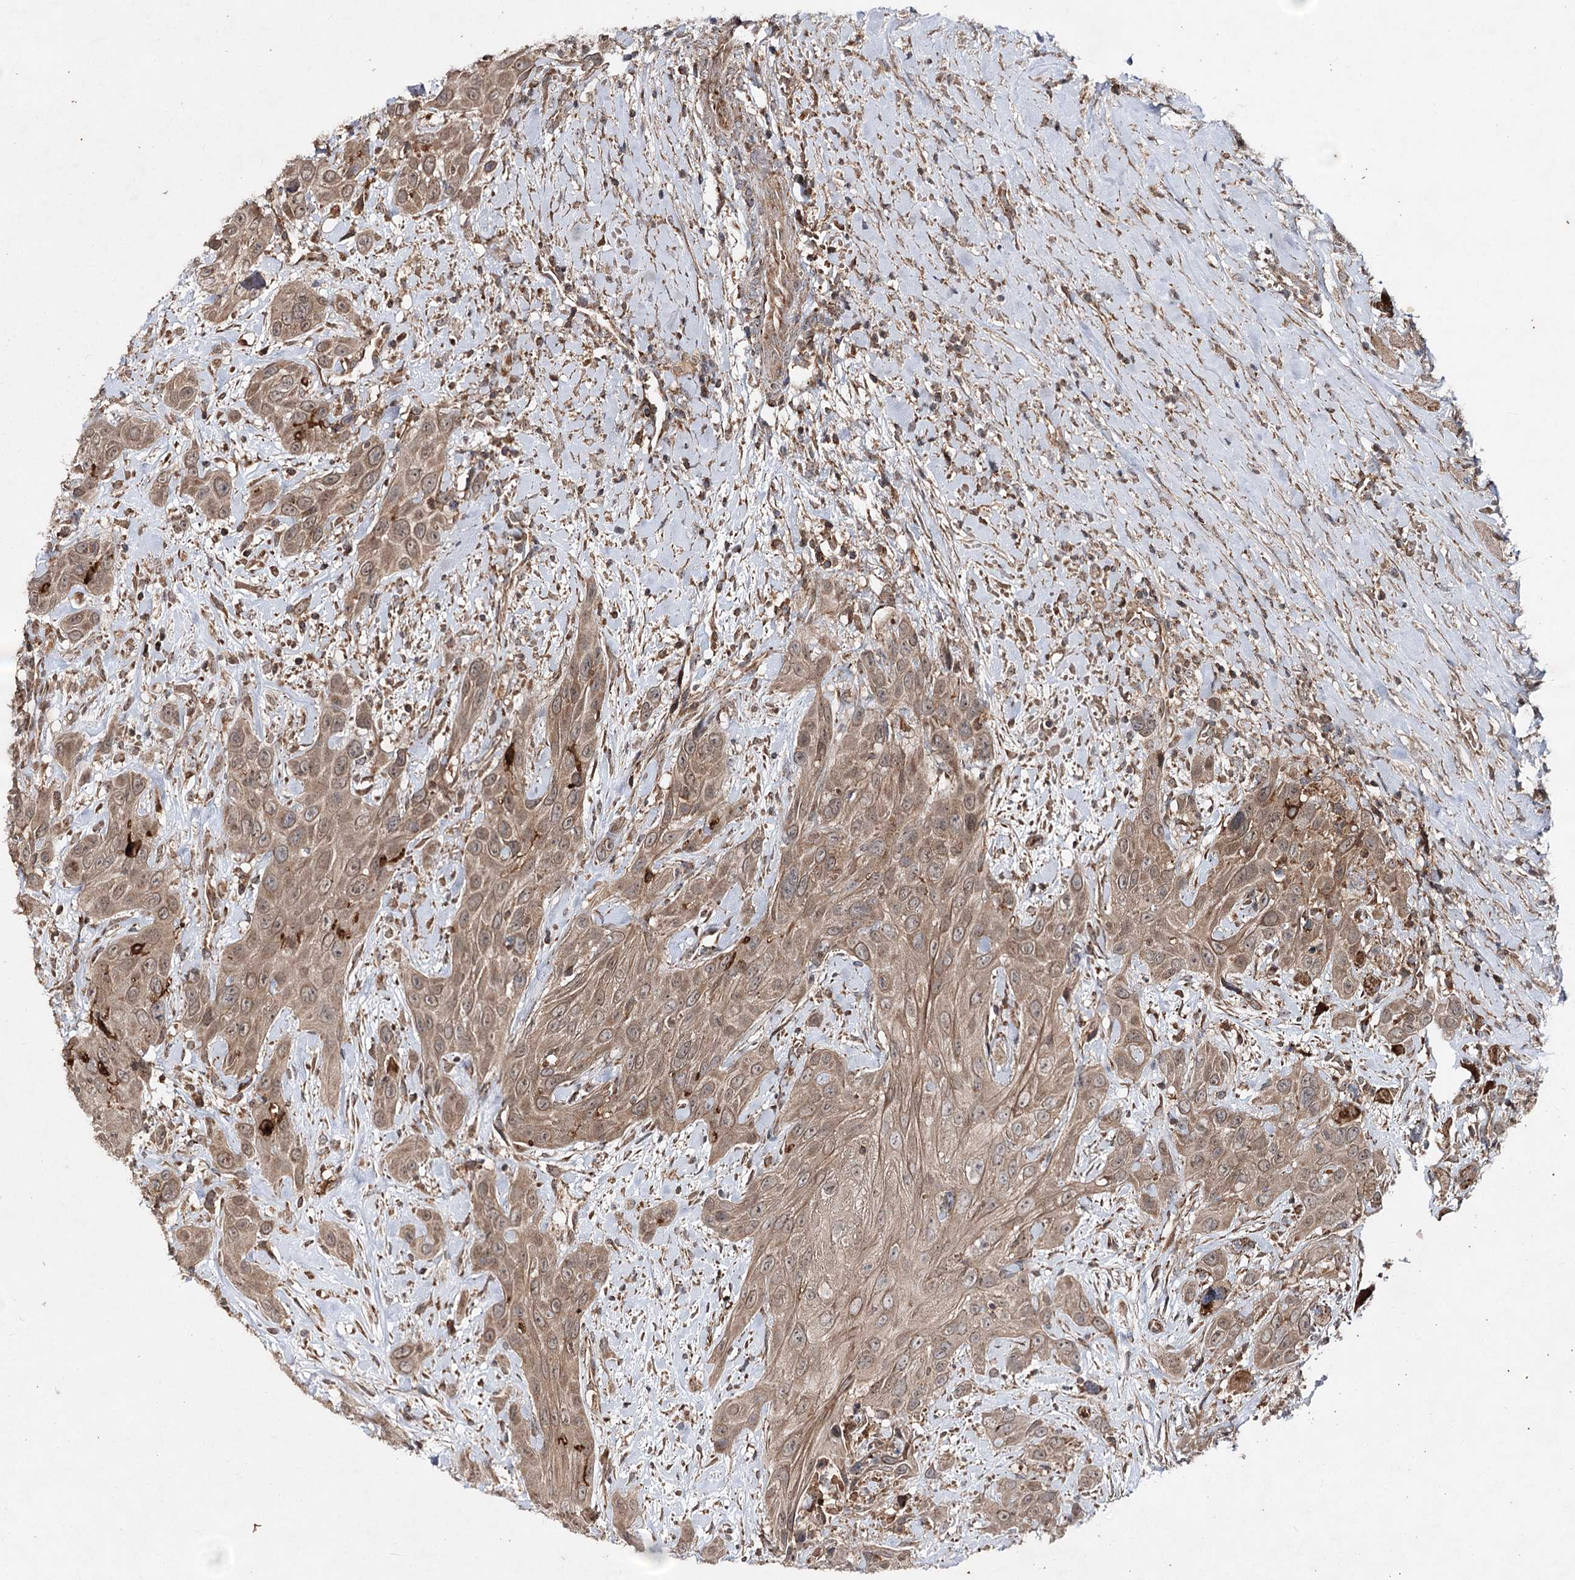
{"staining": {"intensity": "moderate", "quantity": ">75%", "location": "cytoplasmic/membranous,nuclear"}, "tissue": "head and neck cancer", "cell_type": "Tumor cells", "image_type": "cancer", "snomed": [{"axis": "morphology", "description": "Squamous cell carcinoma, NOS"}, {"axis": "topography", "description": "Head-Neck"}], "caption": "Protein expression by immunohistochemistry (IHC) shows moderate cytoplasmic/membranous and nuclear staining in approximately >75% of tumor cells in head and neck squamous cell carcinoma. Ihc stains the protein of interest in brown and the nuclei are stained blue.", "gene": "MINDY3", "patient": {"sex": "male", "age": 81}}